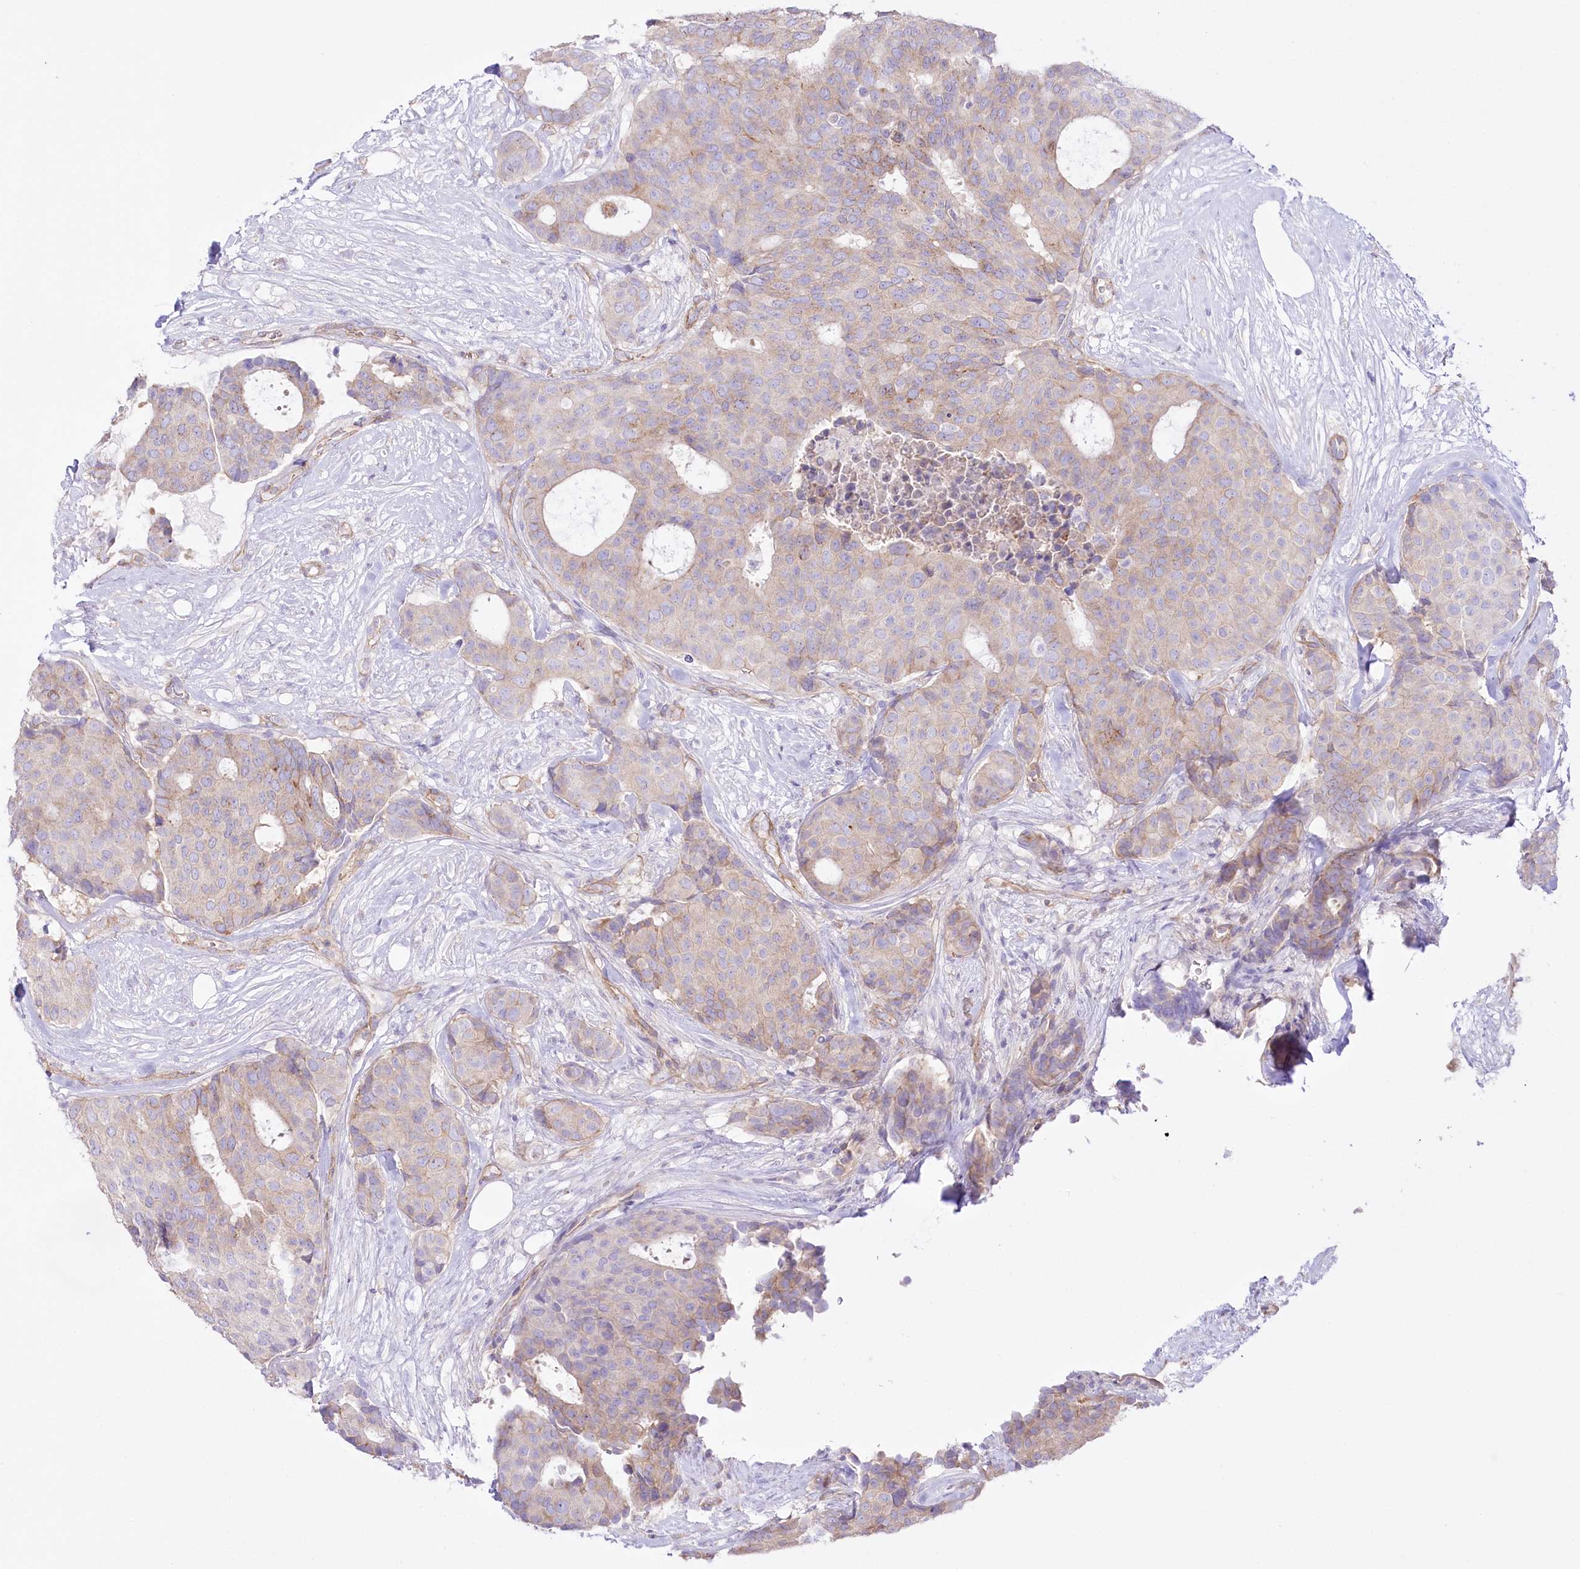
{"staining": {"intensity": "weak", "quantity": "25%-75%", "location": "cytoplasmic/membranous"}, "tissue": "breast cancer", "cell_type": "Tumor cells", "image_type": "cancer", "snomed": [{"axis": "morphology", "description": "Duct carcinoma"}, {"axis": "topography", "description": "Breast"}], "caption": "Breast cancer (intraductal carcinoma) was stained to show a protein in brown. There is low levels of weak cytoplasmic/membranous staining in about 25%-75% of tumor cells.", "gene": "FAM216A", "patient": {"sex": "female", "age": 75}}